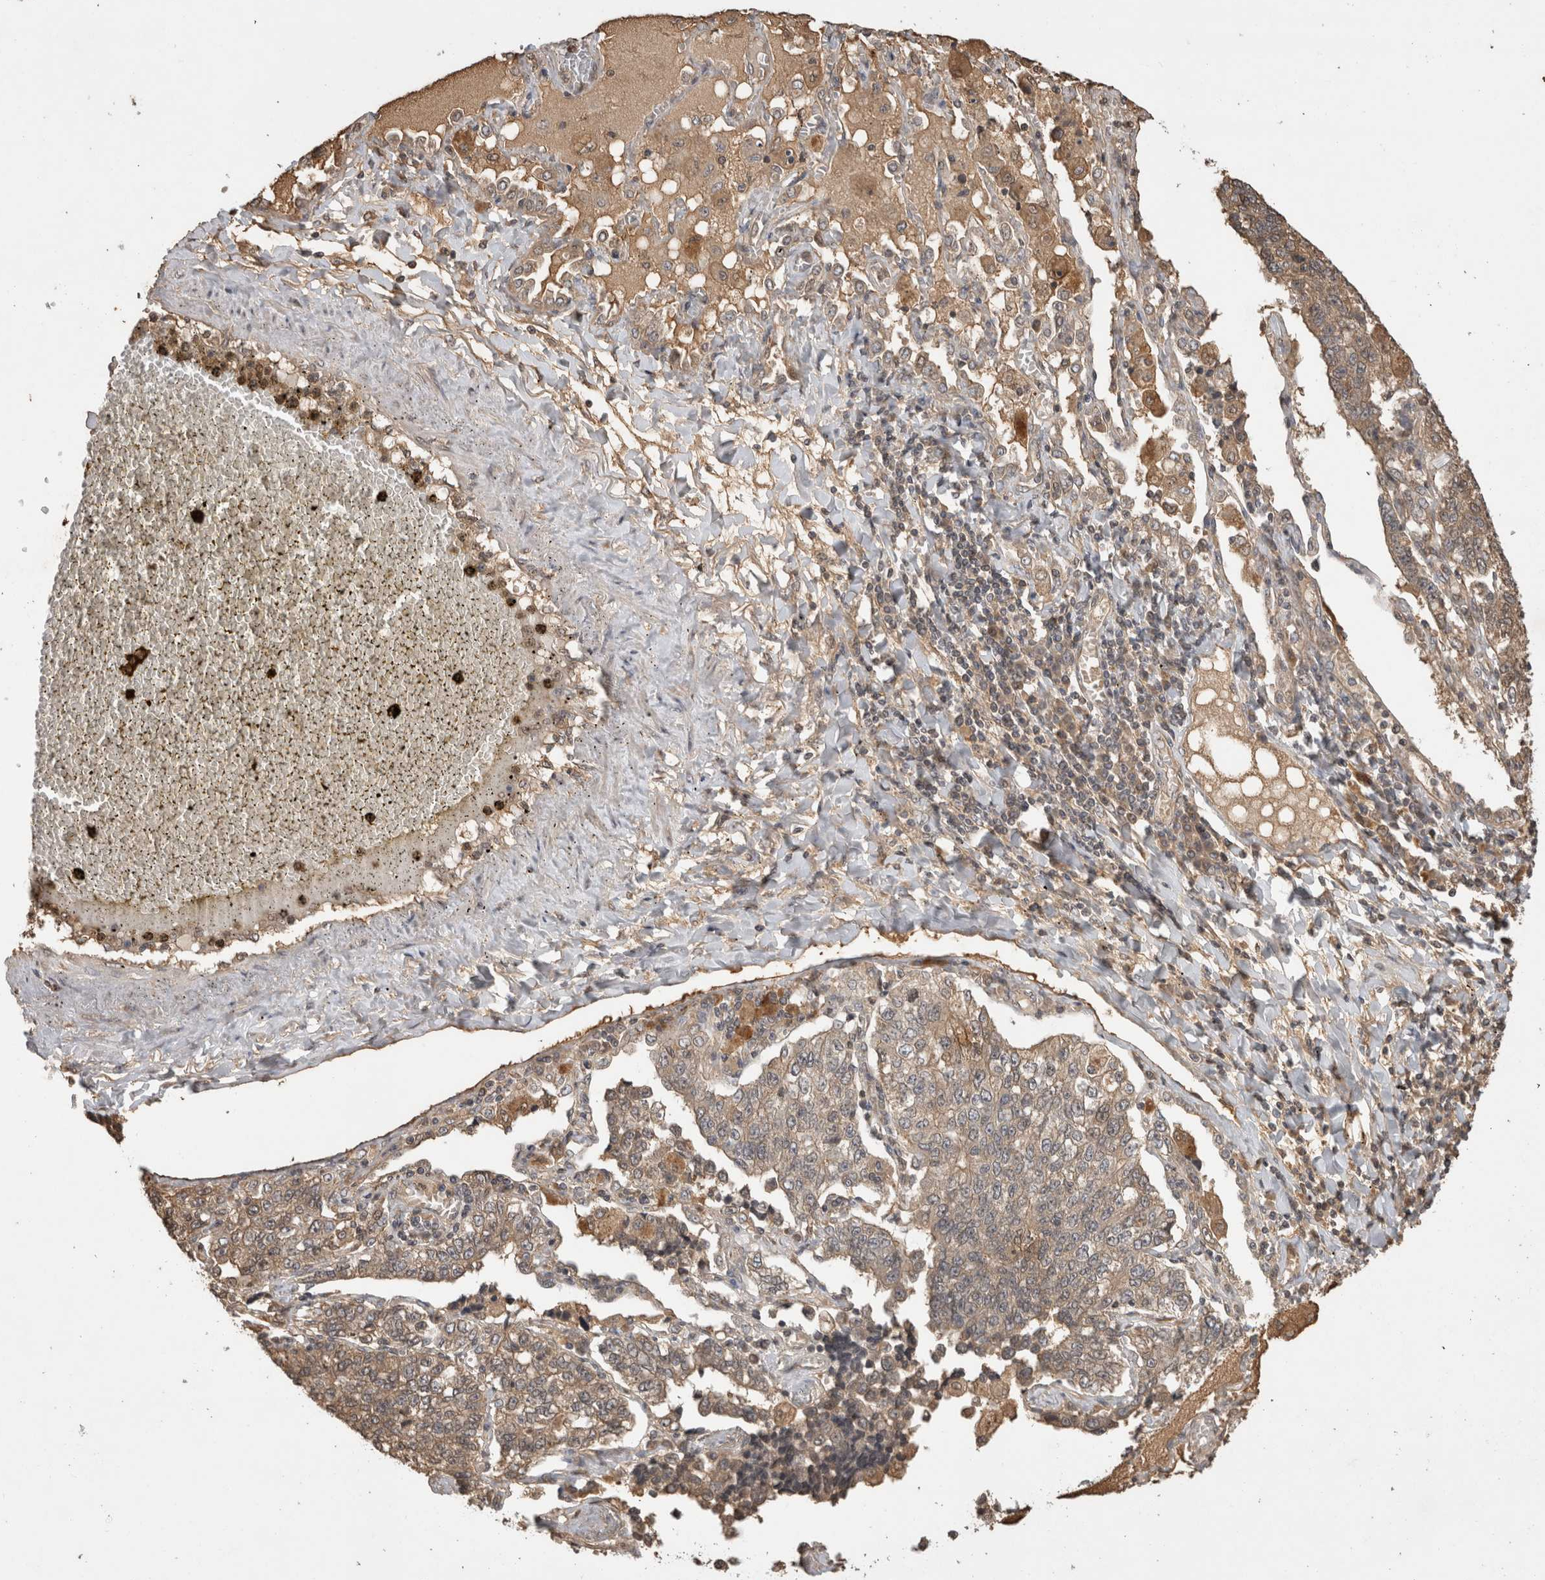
{"staining": {"intensity": "weak", "quantity": ">75%", "location": "cytoplasmic/membranous"}, "tissue": "lung cancer", "cell_type": "Tumor cells", "image_type": "cancer", "snomed": [{"axis": "morphology", "description": "Adenocarcinoma, NOS"}, {"axis": "topography", "description": "Lung"}], "caption": "Lung adenocarcinoma stained with a protein marker demonstrates weak staining in tumor cells.", "gene": "PRMT3", "patient": {"sex": "male", "age": 49}}